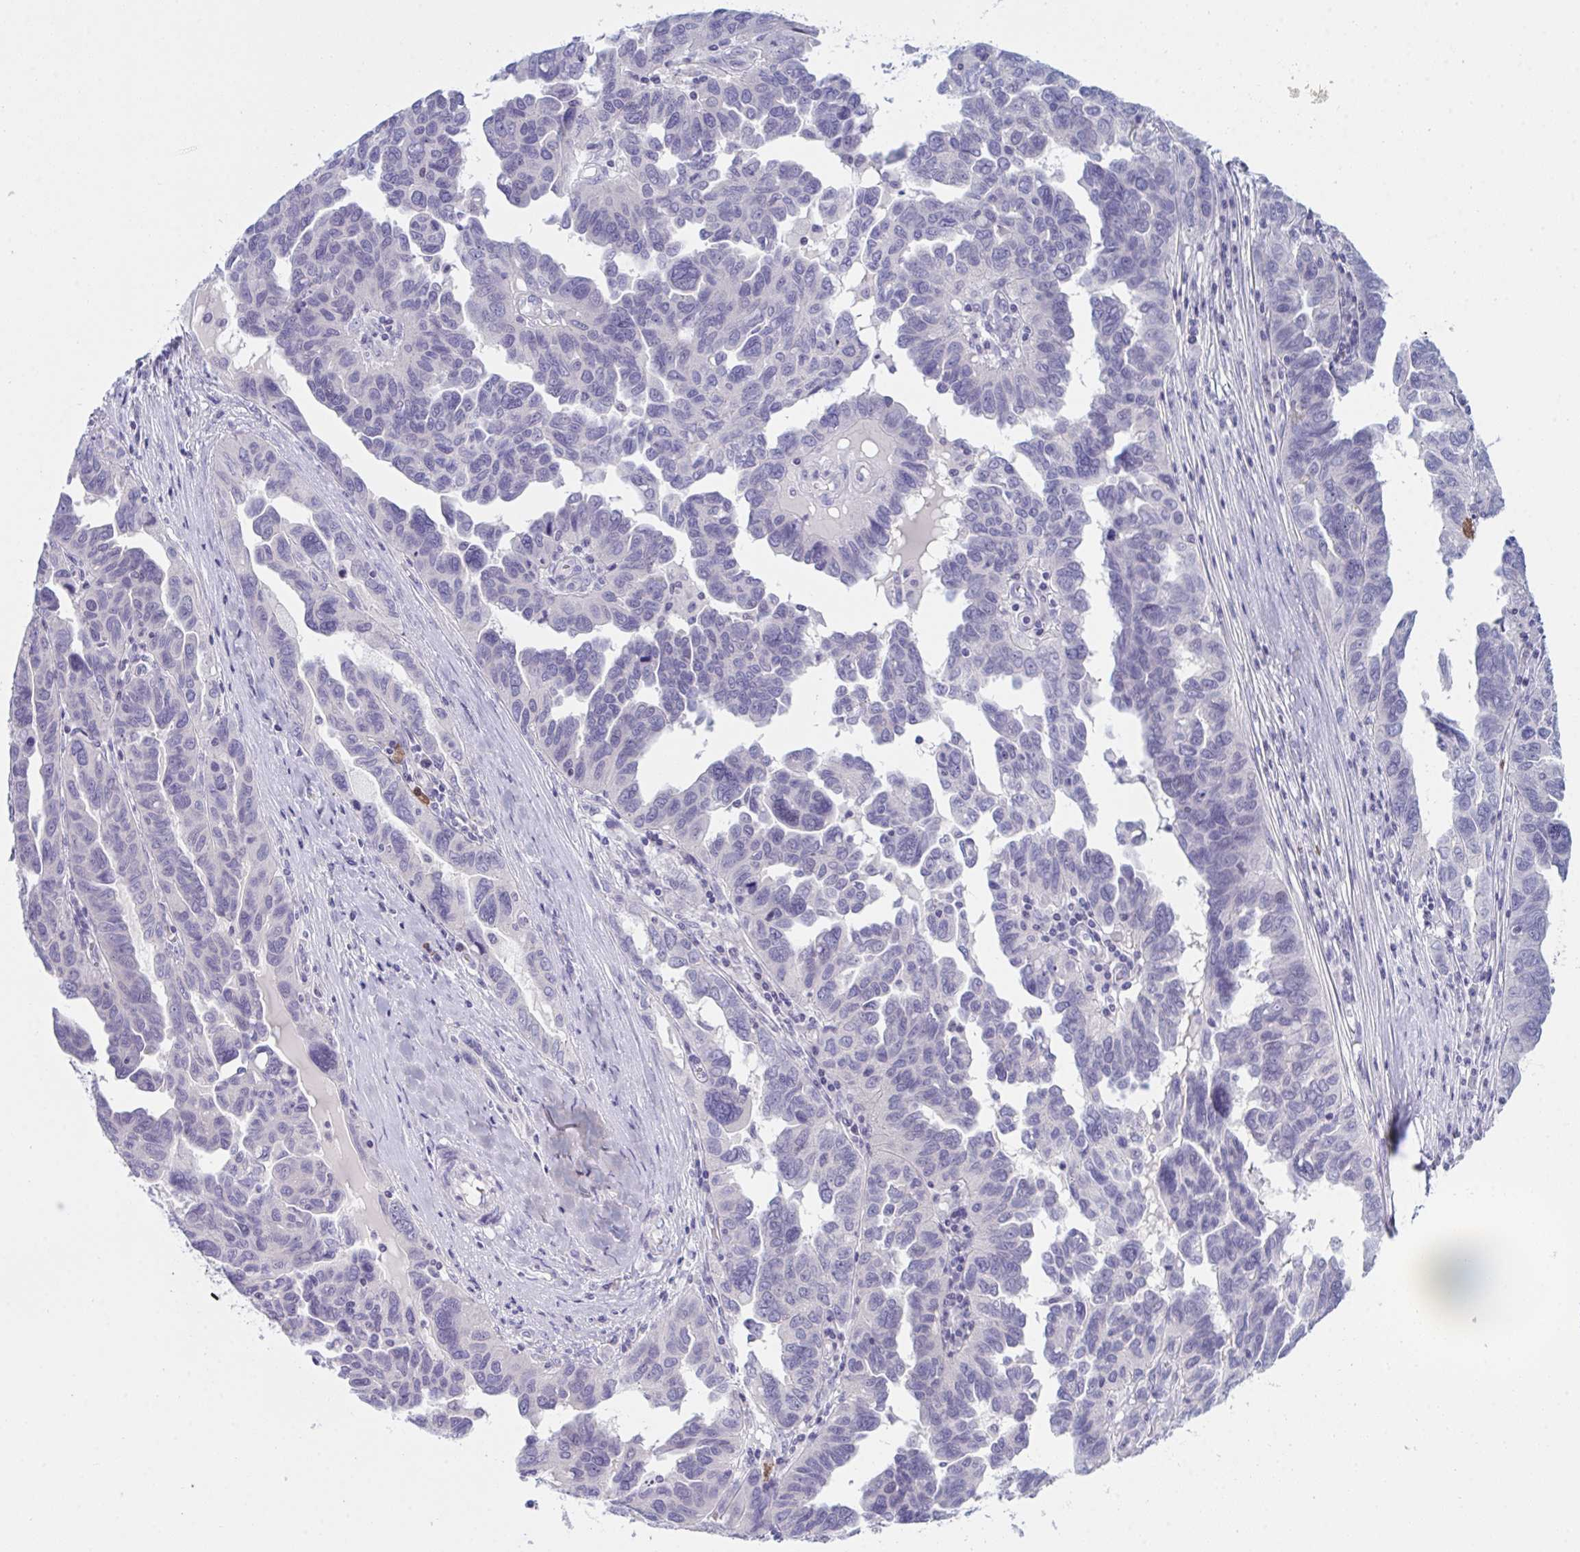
{"staining": {"intensity": "negative", "quantity": "none", "location": "none"}, "tissue": "ovarian cancer", "cell_type": "Tumor cells", "image_type": "cancer", "snomed": [{"axis": "morphology", "description": "Cystadenocarcinoma, serous, NOS"}, {"axis": "topography", "description": "Ovary"}], "caption": "The photomicrograph displays no significant expression in tumor cells of ovarian serous cystadenocarcinoma.", "gene": "NAA30", "patient": {"sex": "female", "age": 64}}